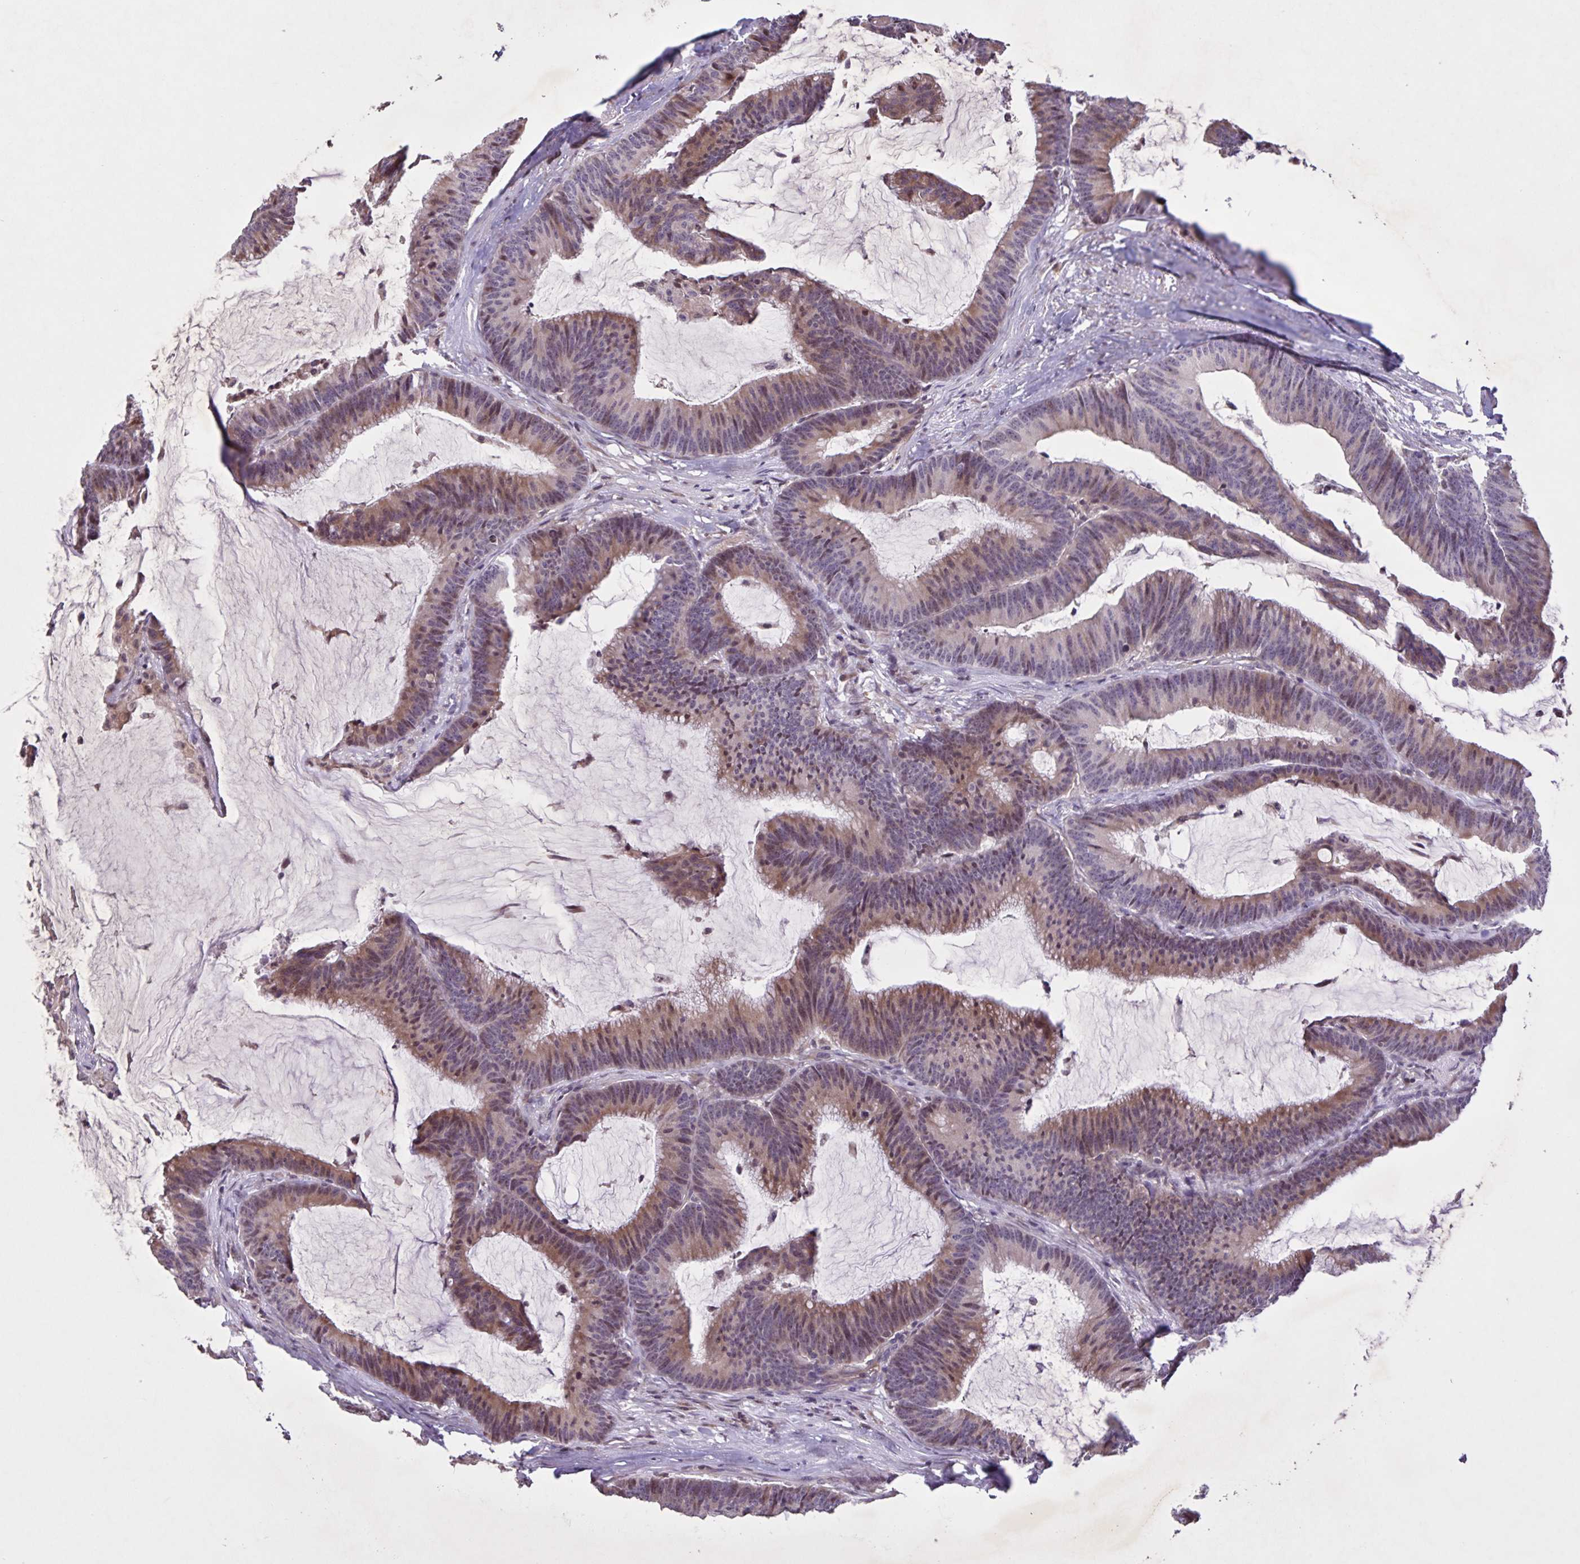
{"staining": {"intensity": "moderate", "quantity": "25%-75%", "location": "cytoplasmic/membranous,nuclear"}, "tissue": "colorectal cancer", "cell_type": "Tumor cells", "image_type": "cancer", "snomed": [{"axis": "morphology", "description": "Adenocarcinoma, NOS"}, {"axis": "topography", "description": "Colon"}], "caption": "High-power microscopy captured an immunohistochemistry (IHC) image of colorectal cancer (adenocarcinoma), revealing moderate cytoplasmic/membranous and nuclear staining in approximately 25%-75% of tumor cells.", "gene": "GDF2", "patient": {"sex": "female", "age": 78}}